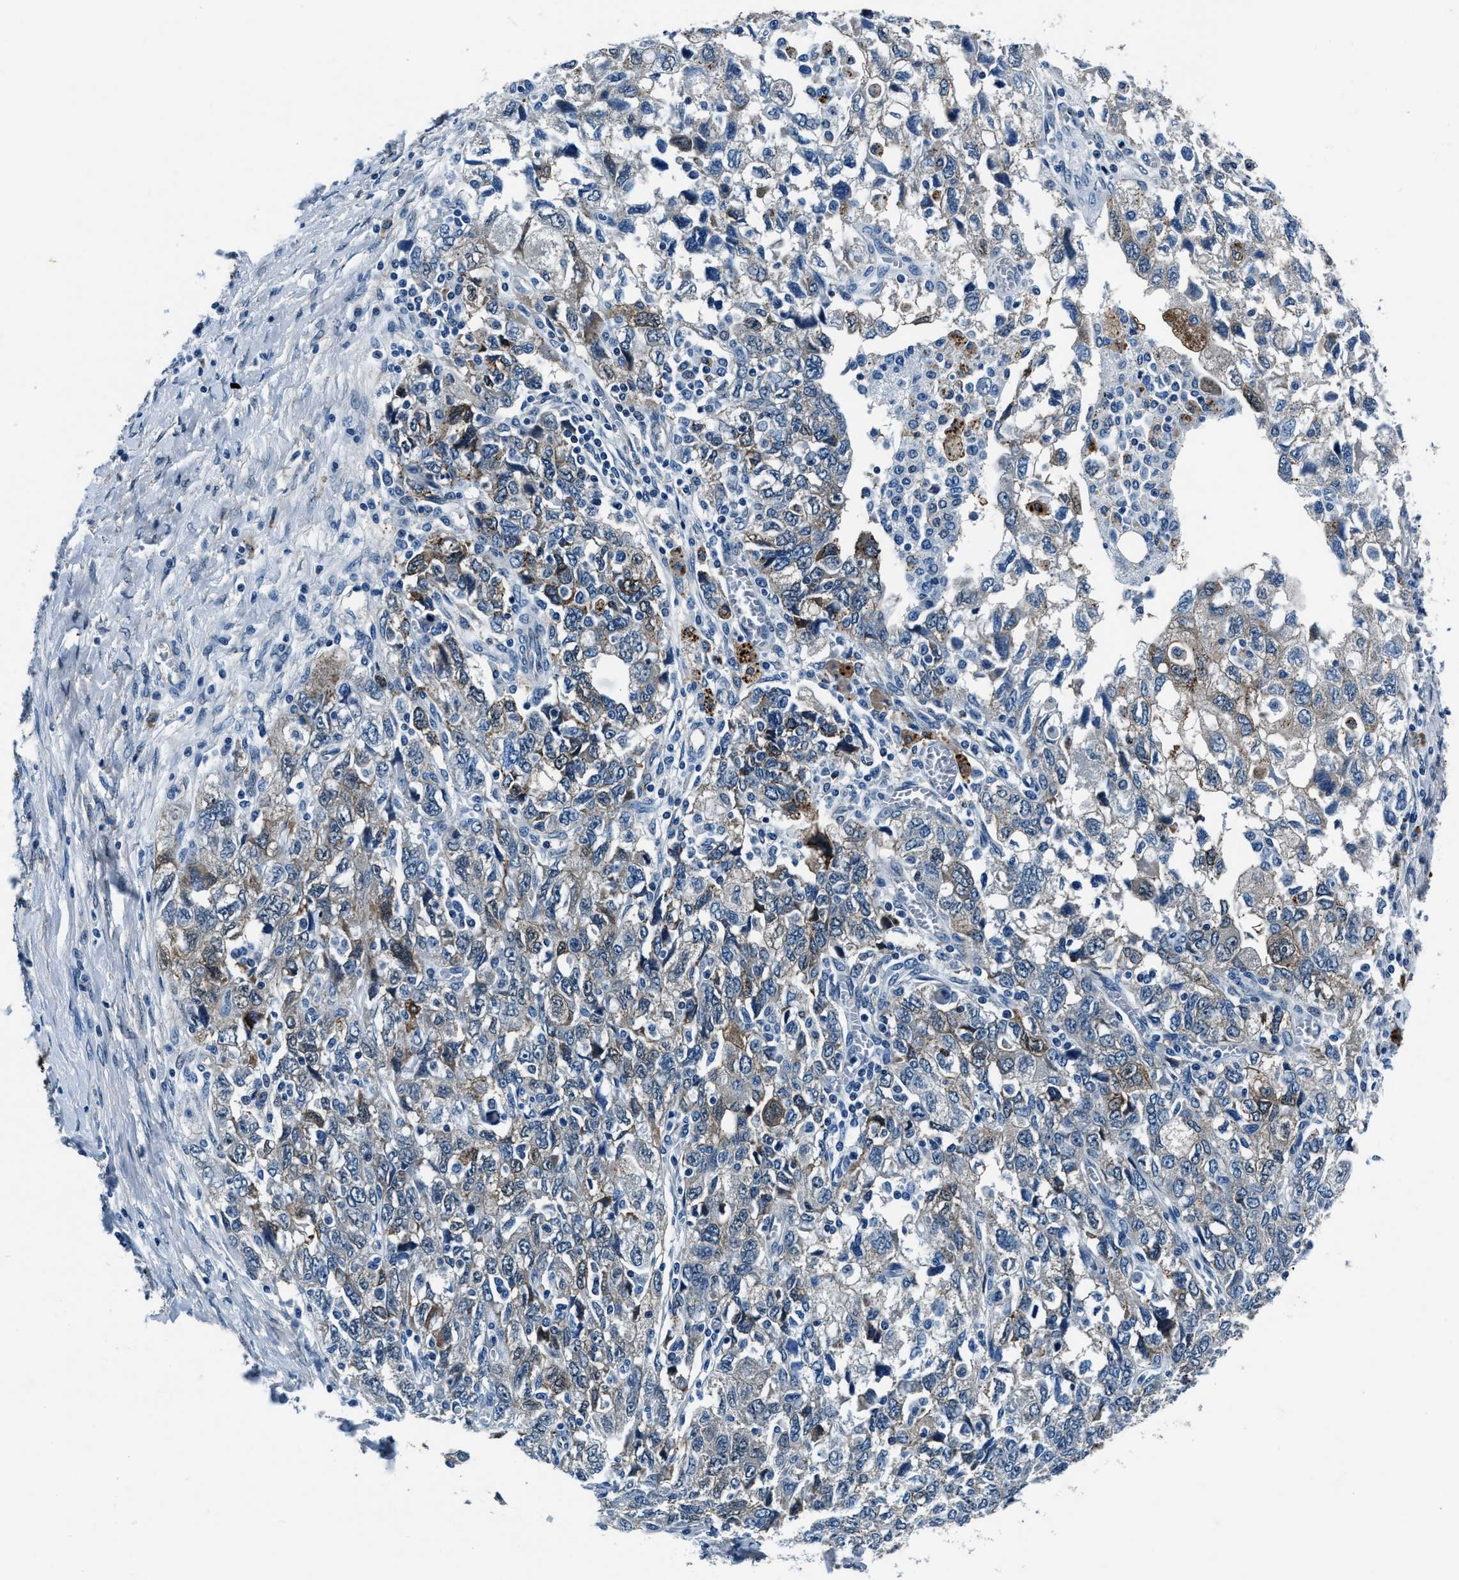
{"staining": {"intensity": "weak", "quantity": "25%-75%", "location": "cytoplasmic/membranous"}, "tissue": "ovarian cancer", "cell_type": "Tumor cells", "image_type": "cancer", "snomed": [{"axis": "morphology", "description": "Carcinoma, NOS"}, {"axis": "morphology", "description": "Cystadenocarcinoma, serous, NOS"}, {"axis": "topography", "description": "Ovary"}], "caption": "This is a photomicrograph of immunohistochemistry staining of ovarian serous cystadenocarcinoma, which shows weak positivity in the cytoplasmic/membranous of tumor cells.", "gene": "PTPDC1", "patient": {"sex": "female", "age": 69}}